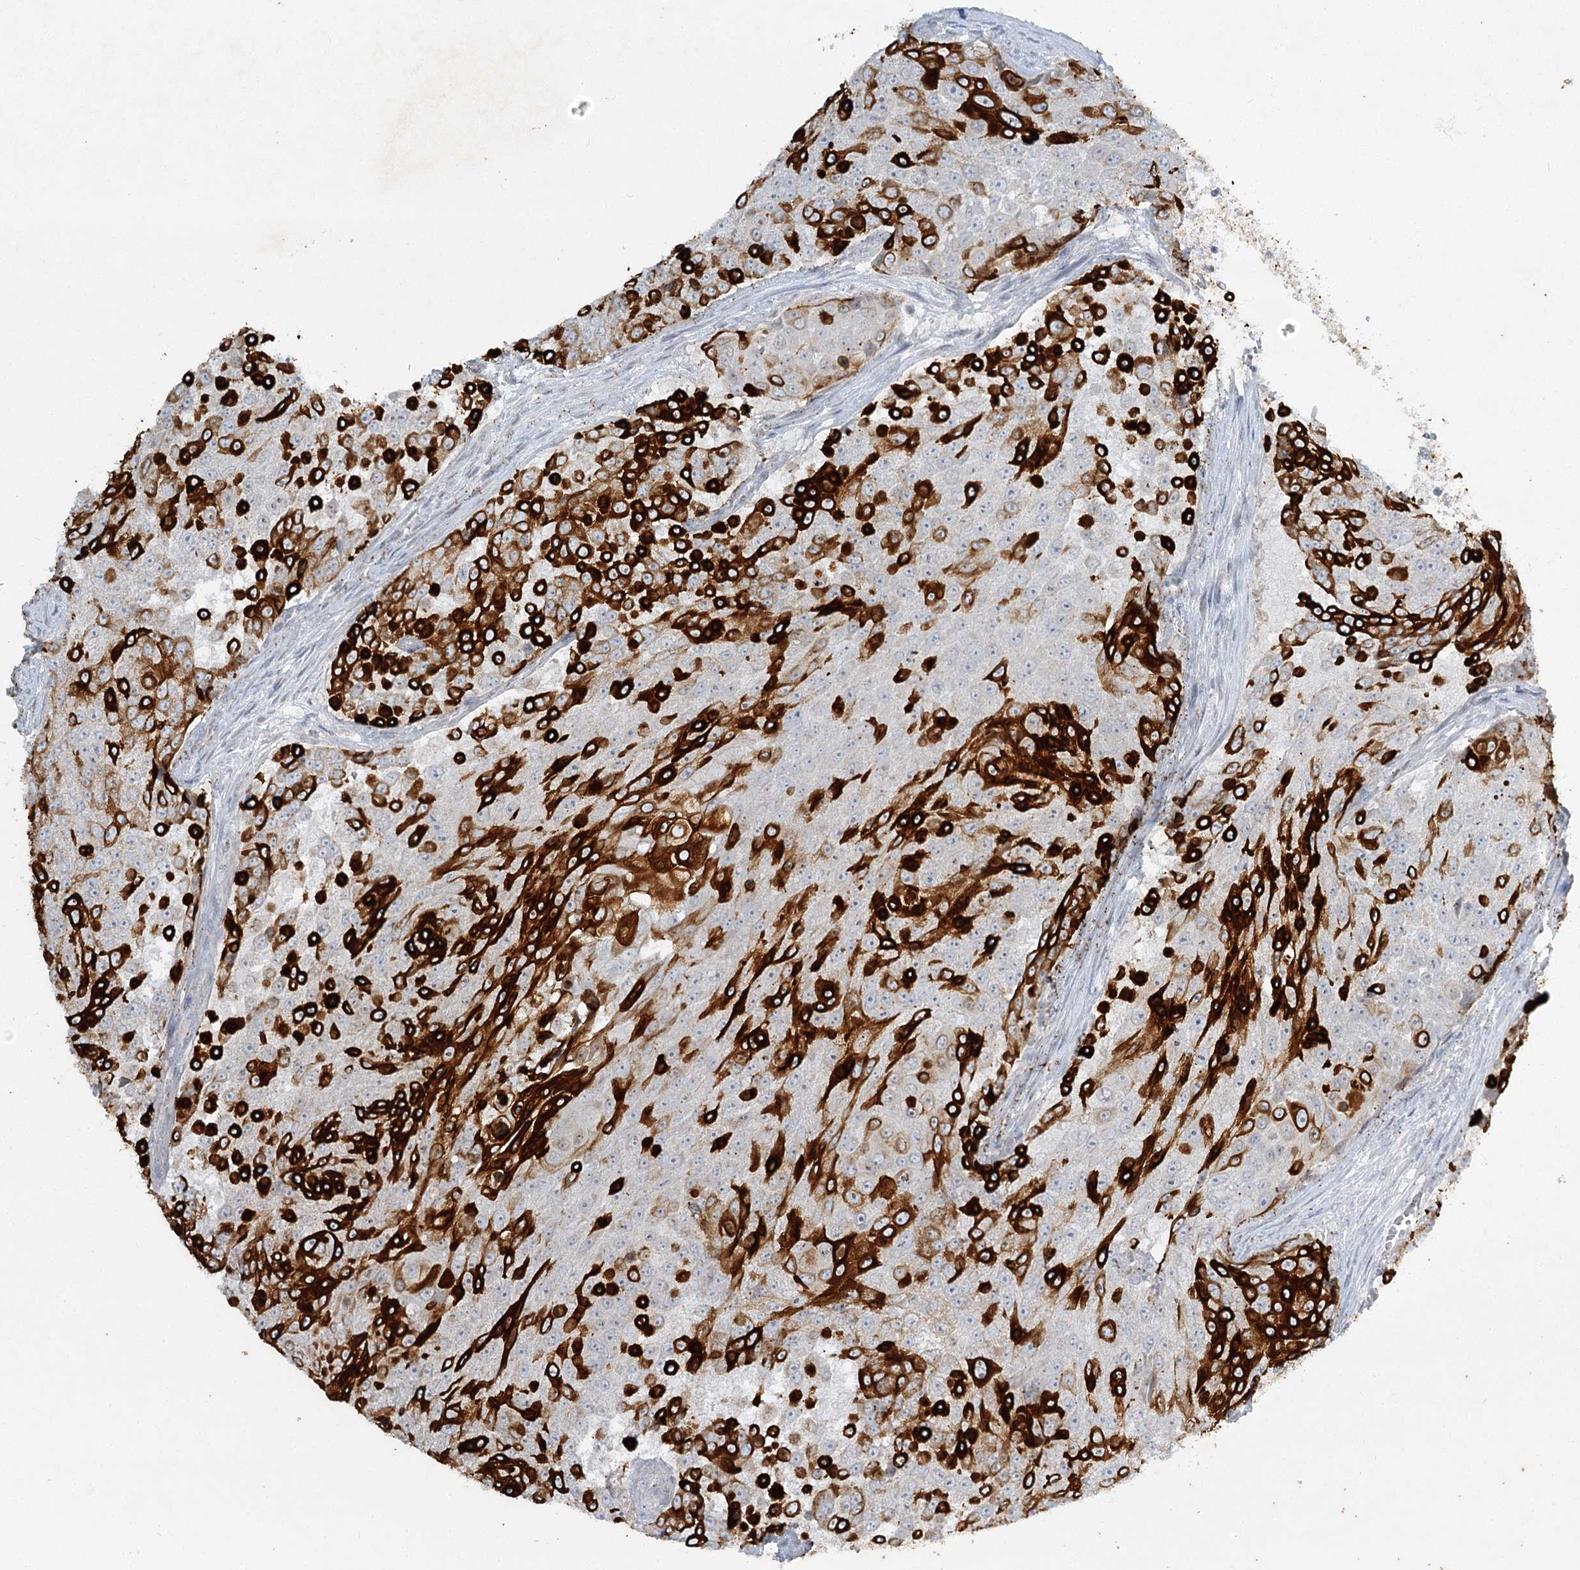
{"staining": {"intensity": "strong", "quantity": "25%-75%", "location": "cytoplasmic/membranous"}, "tissue": "urothelial cancer", "cell_type": "Tumor cells", "image_type": "cancer", "snomed": [{"axis": "morphology", "description": "Urothelial carcinoma, High grade"}, {"axis": "topography", "description": "Urinary bladder"}], "caption": "DAB immunohistochemical staining of high-grade urothelial carcinoma reveals strong cytoplasmic/membranous protein staining in approximately 25%-75% of tumor cells.", "gene": "ABITRAM", "patient": {"sex": "female", "age": 63}}